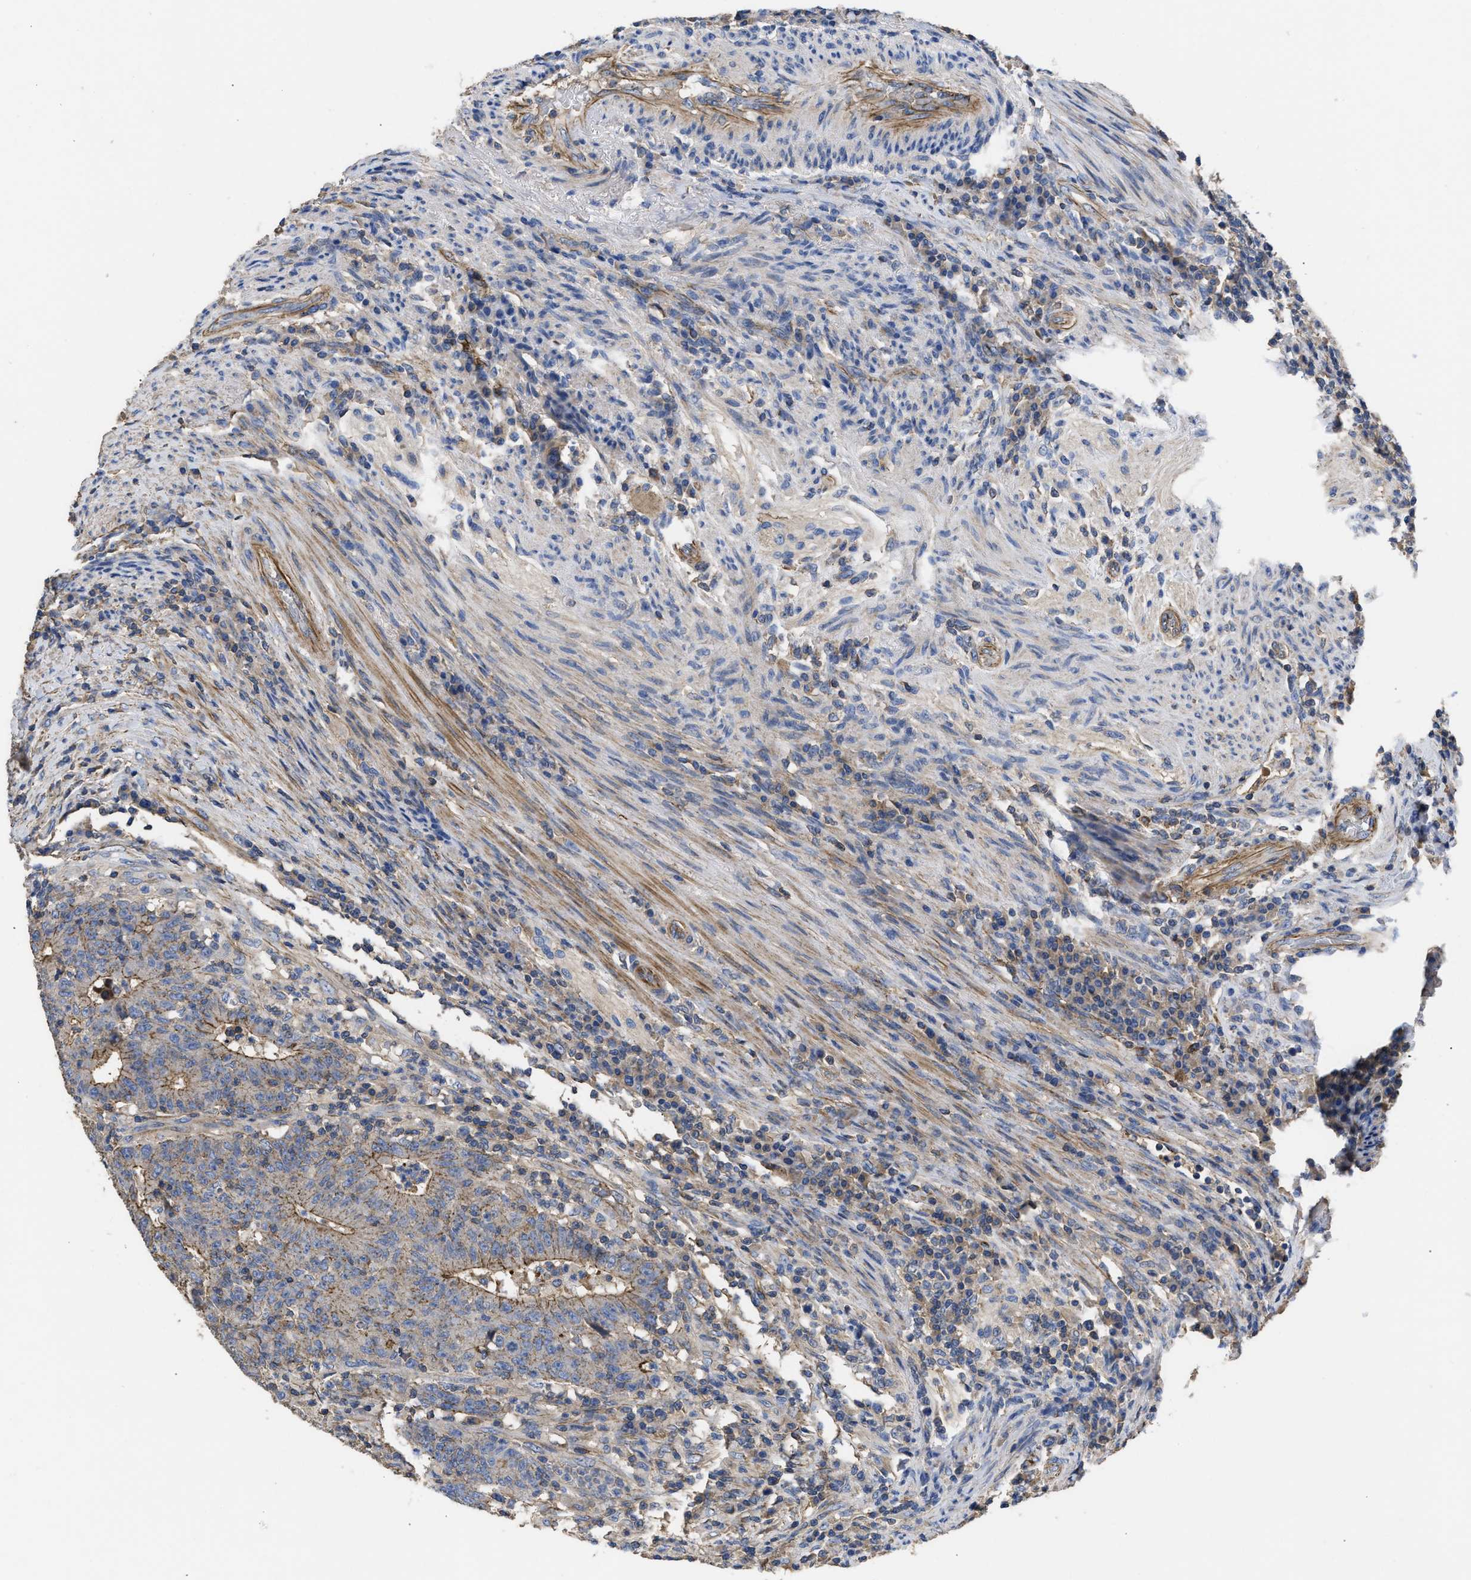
{"staining": {"intensity": "moderate", "quantity": "<25%", "location": "cytoplasmic/membranous"}, "tissue": "colorectal cancer", "cell_type": "Tumor cells", "image_type": "cancer", "snomed": [{"axis": "morphology", "description": "Normal tissue, NOS"}, {"axis": "morphology", "description": "Adenocarcinoma, NOS"}, {"axis": "topography", "description": "Colon"}], "caption": "Protein staining demonstrates moderate cytoplasmic/membranous positivity in about <25% of tumor cells in colorectal cancer (adenocarcinoma). The staining is performed using DAB brown chromogen to label protein expression. The nuclei are counter-stained blue using hematoxylin.", "gene": "USP4", "patient": {"sex": "female", "age": 75}}